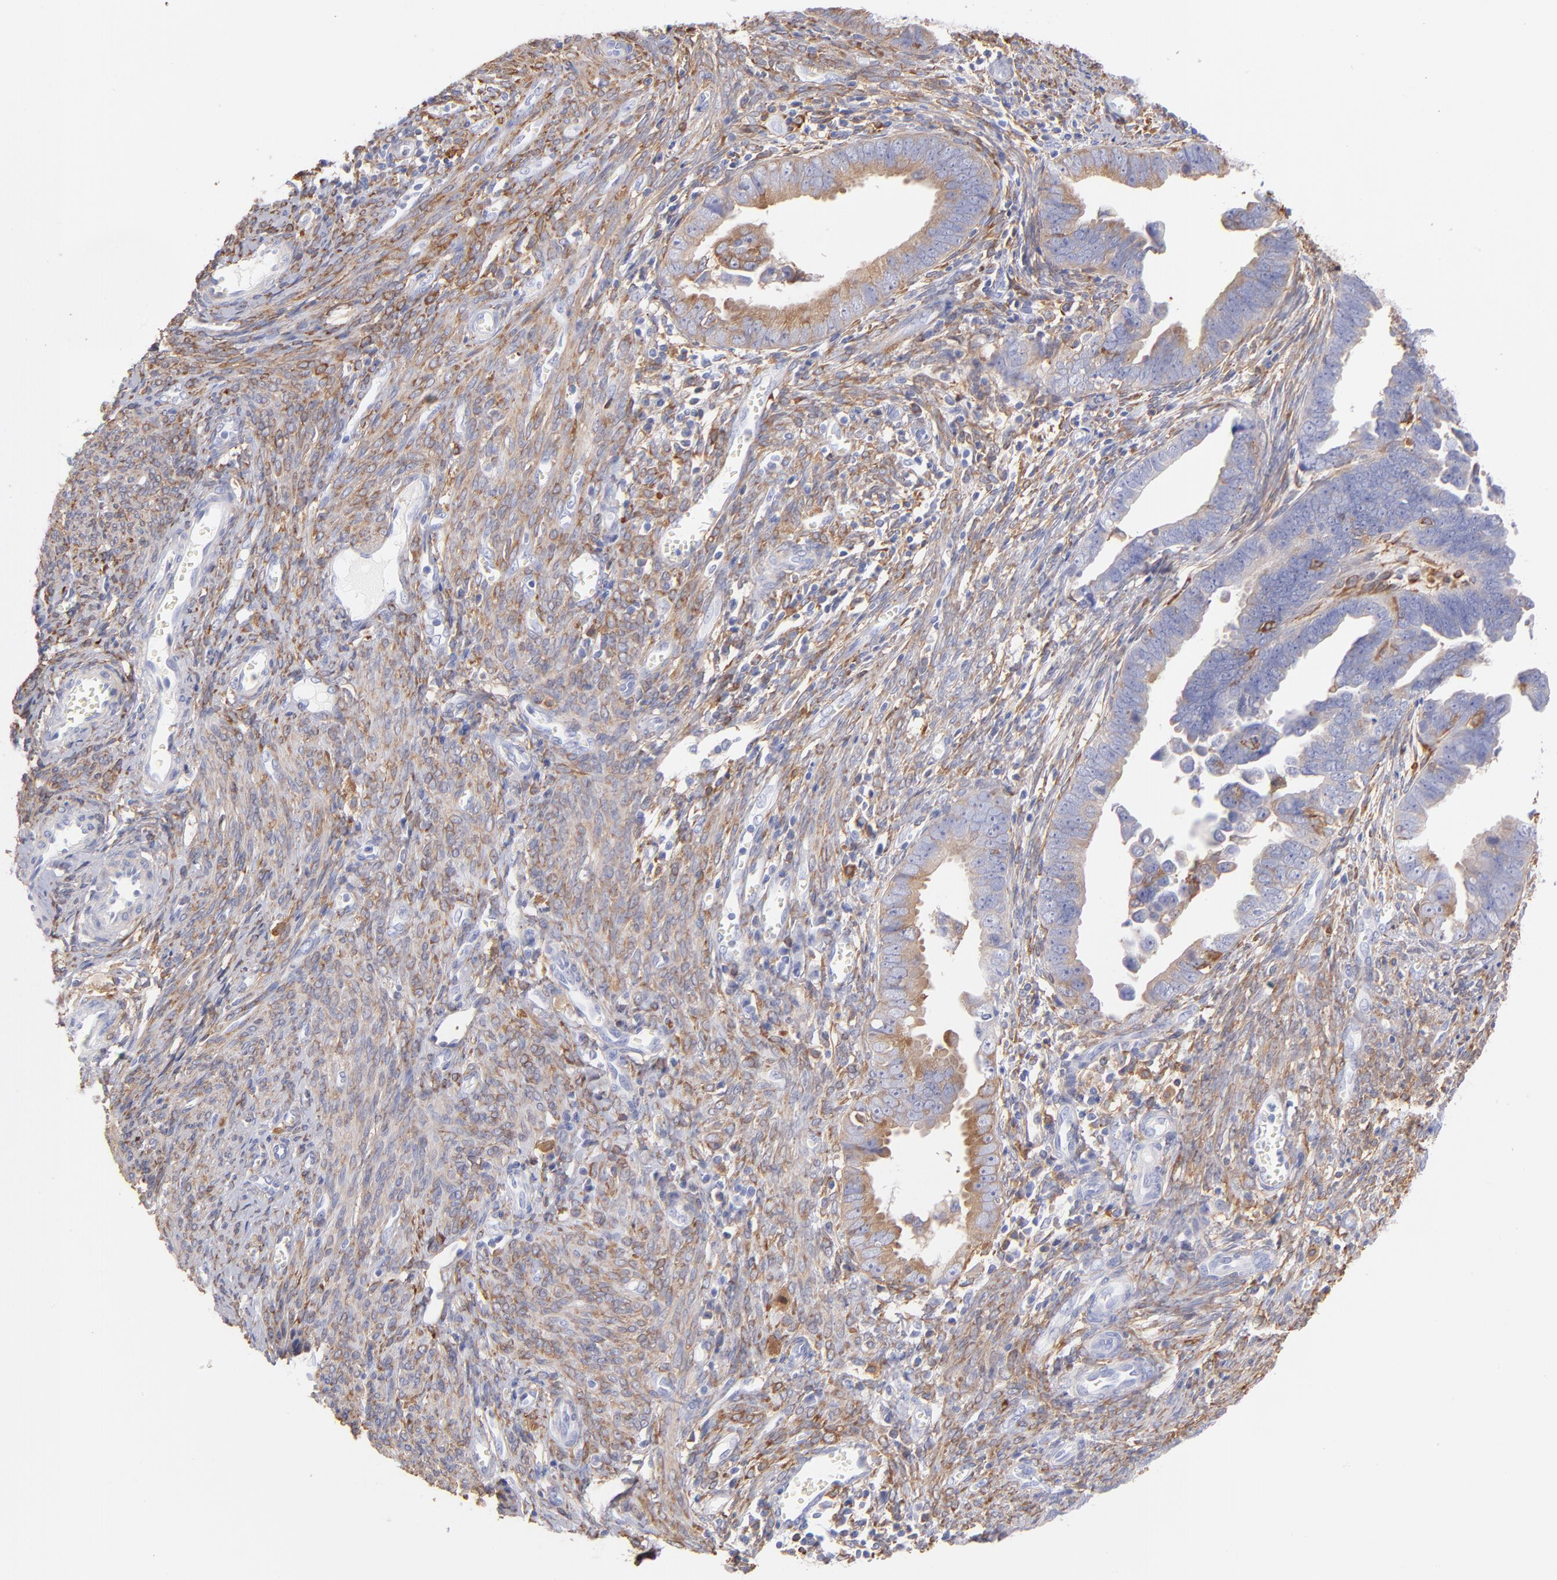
{"staining": {"intensity": "weak", "quantity": ">75%", "location": "cytoplasmic/membranous"}, "tissue": "endometrial cancer", "cell_type": "Tumor cells", "image_type": "cancer", "snomed": [{"axis": "morphology", "description": "Adenocarcinoma, NOS"}, {"axis": "topography", "description": "Endometrium"}], "caption": "Protein analysis of endometrial cancer (adenocarcinoma) tissue demonstrates weak cytoplasmic/membranous staining in approximately >75% of tumor cells.", "gene": "PRKCA", "patient": {"sex": "female", "age": 75}}